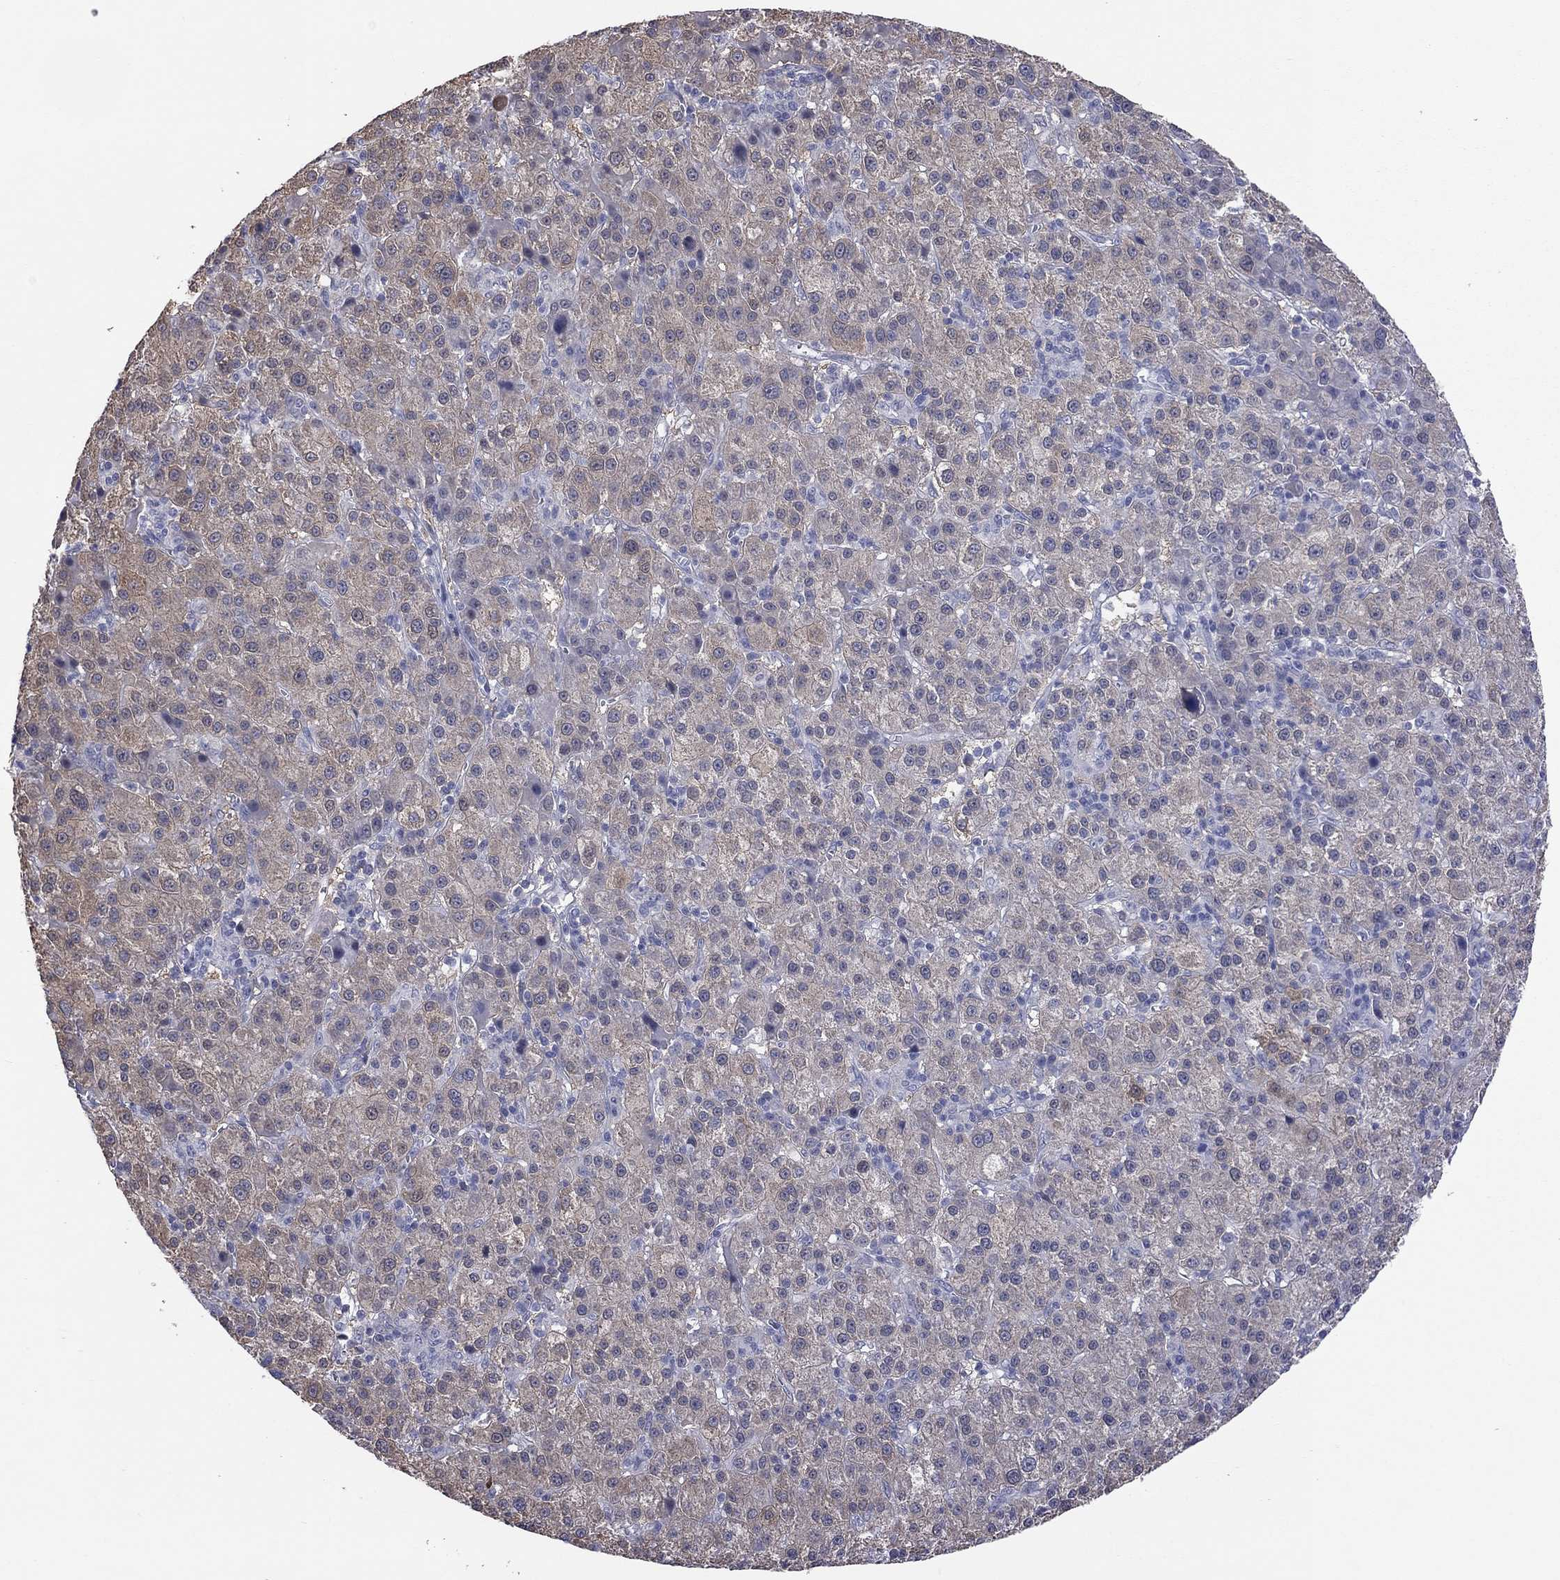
{"staining": {"intensity": "weak", "quantity": "25%-75%", "location": "cytoplasmic/membranous"}, "tissue": "liver cancer", "cell_type": "Tumor cells", "image_type": "cancer", "snomed": [{"axis": "morphology", "description": "Carcinoma, Hepatocellular, NOS"}, {"axis": "topography", "description": "Liver"}], "caption": "A brown stain shows weak cytoplasmic/membranous expression of a protein in liver hepatocellular carcinoma tumor cells.", "gene": "HYLS1", "patient": {"sex": "female", "age": 60}}